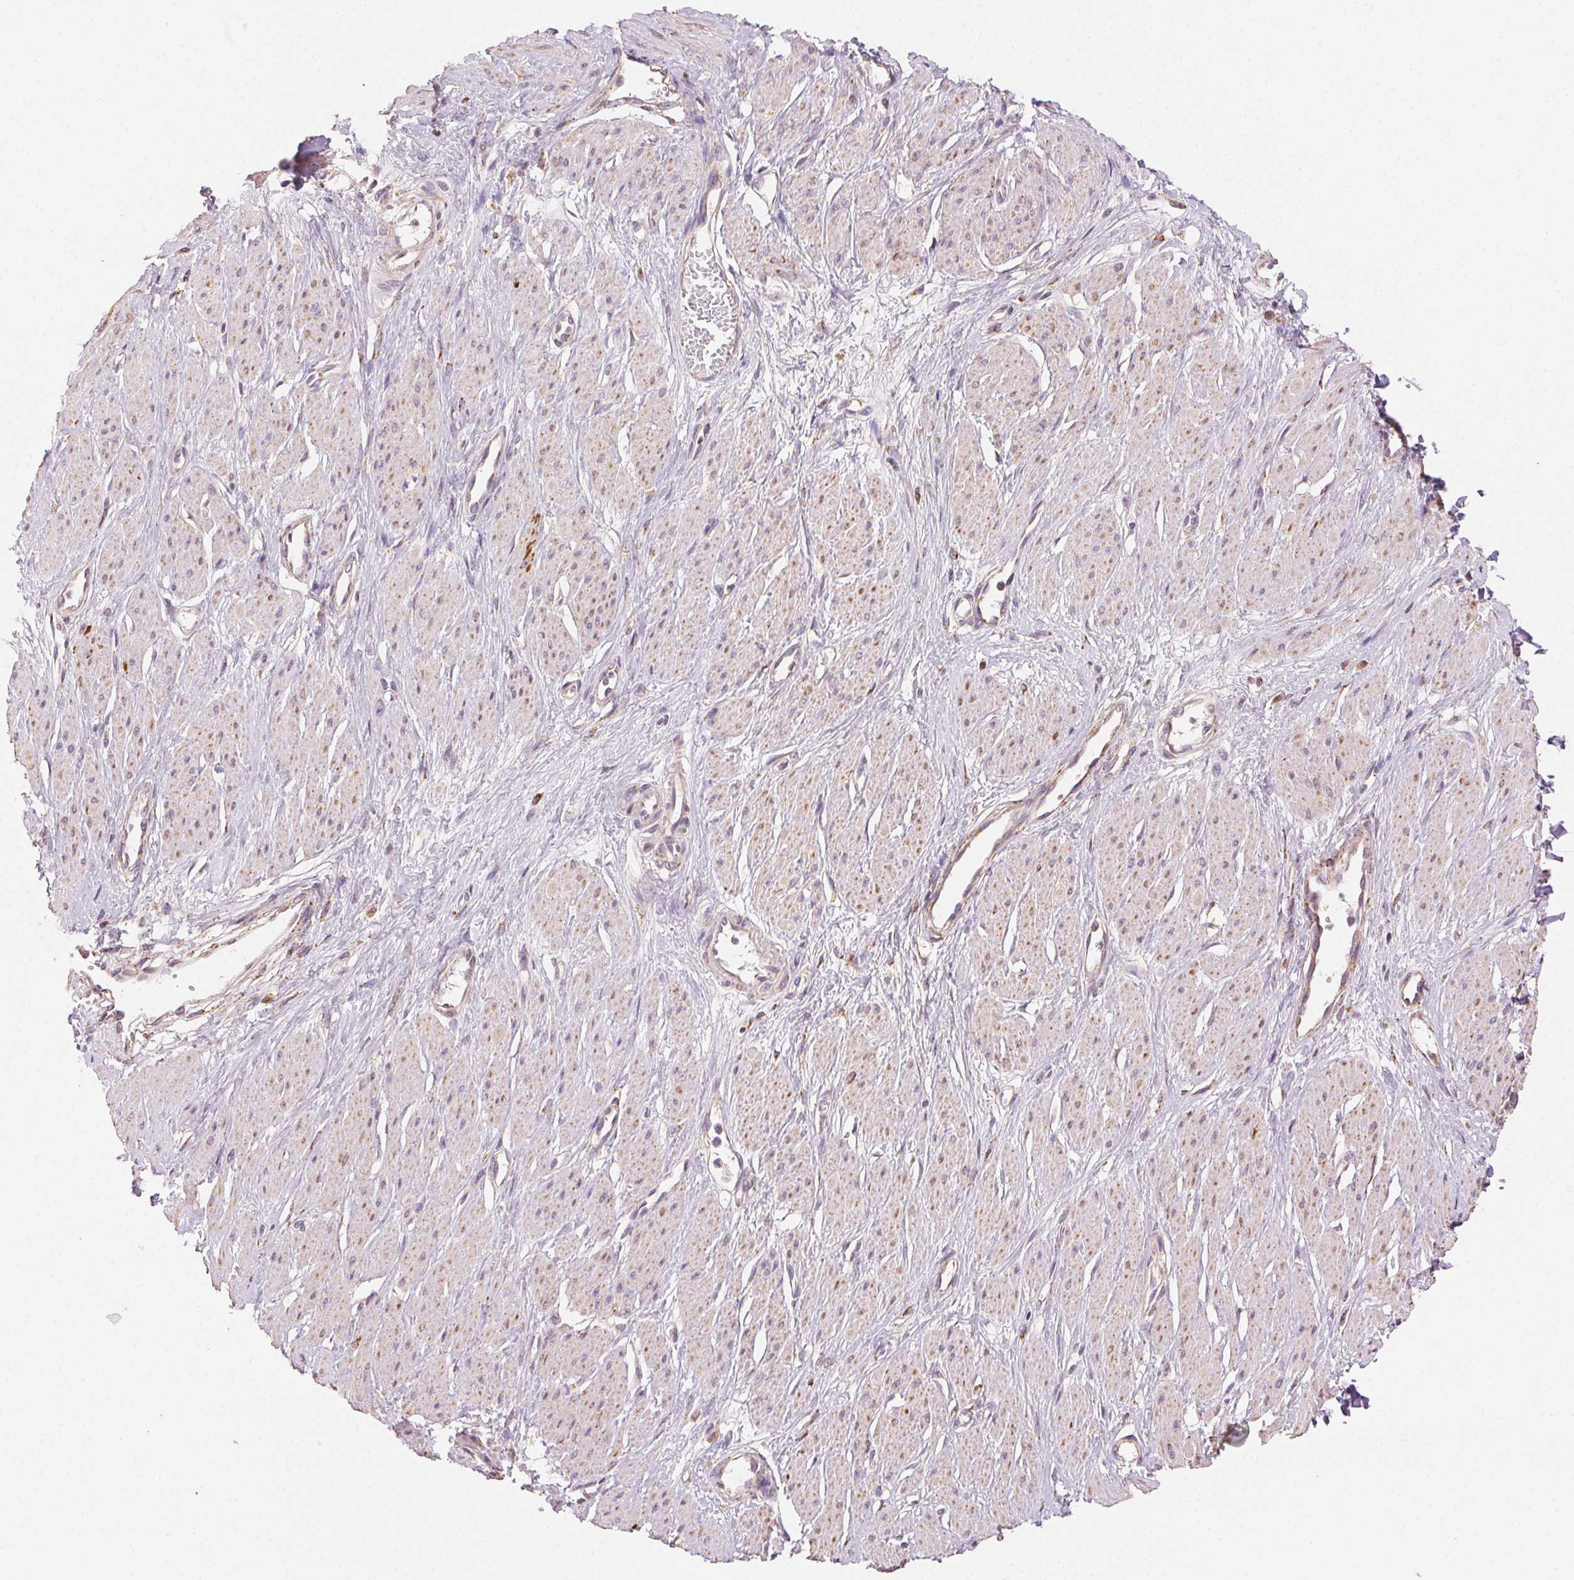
{"staining": {"intensity": "weak", "quantity": "25%-75%", "location": "cytoplasmic/membranous"}, "tissue": "smooth muscle", "cell_type": "Smooth muscle cells", "image_type": "normal", "snomed": [{"axis": "morphology", "description": "Normal tissue, NOS"}, {"axis": "topography", "description": "Smooth muscle"}, {"axis": "topography", "description": "Uterus"}], "caption": "Smooth muscle cells display weak cytoplasmic/membranous expression in about 25%-75% of cells in unremarkable smooth muscle. Immunohistochemistry stains the protein of interest in brown and the nuclei are stained blue.", "gene": "FNBP1L", "patient": {"sex": "female", "age": 39}}